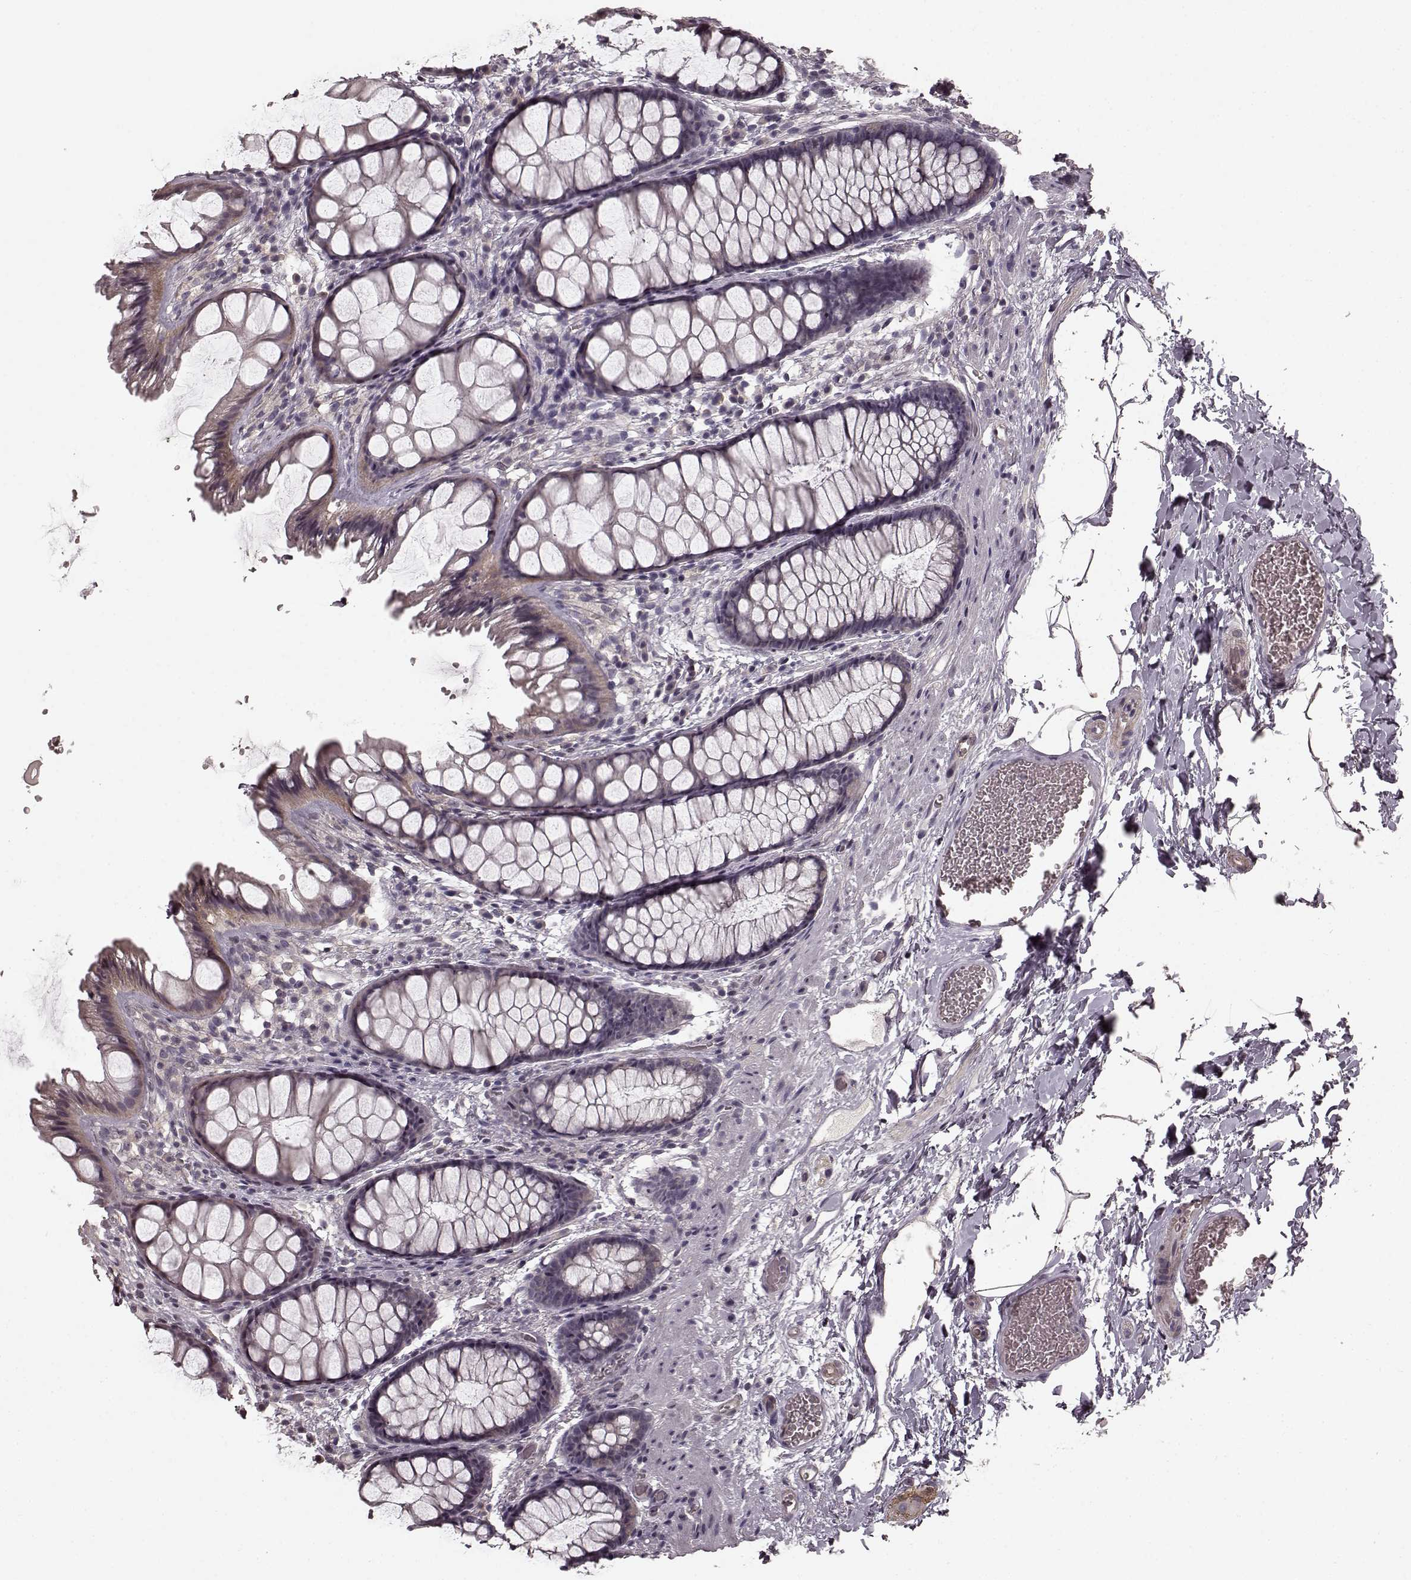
{"staining": {"intensity": "weak", "quantity": "<25%", "location": "cytoplasmic/membranous"}, "tissue": "rectum", "cell_type": "Glandular cells", "image_type": "normal", "snomed": [{"axis": "morphology", "description": "Normal tissue, NOS"}, {"axis": "topography", "description": "Rectum"}], "caption": "Immunohistochemistry histopathology image of benign human rectum stained for a protein (brown), which demonstrates no positivity in glandular cells.", "gene": "PRKCE", "patient": {"sex": "female", "age": 62}}